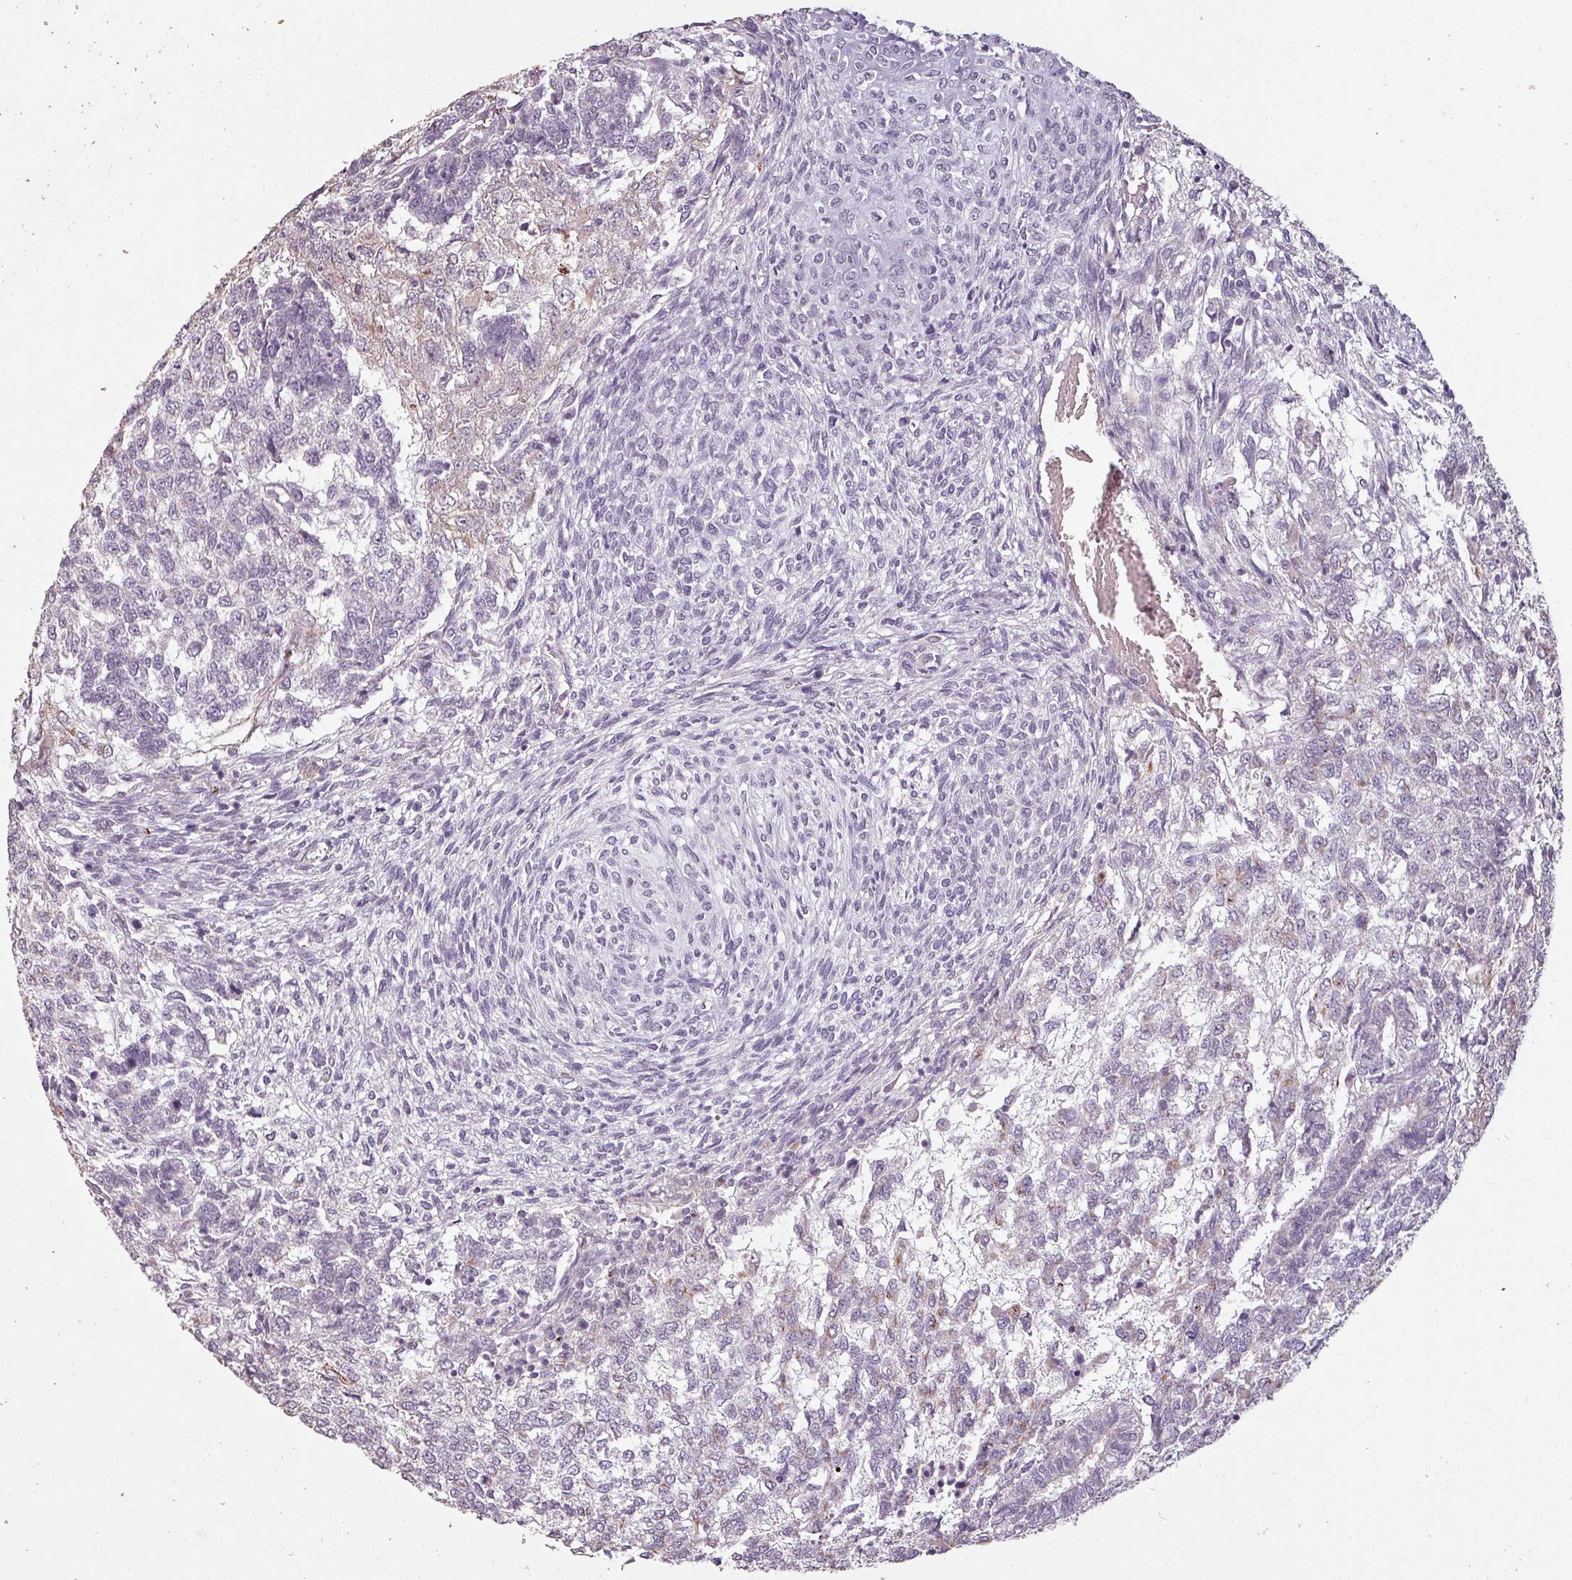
{"staining": {"intensity": "negative", "quantity": "none", "location": "none"}, "tissue": "testis cancer", "cell_type": "Tumor cells", "image_type": "cancer", "snomed": [{"axis": "morphology", "description": "Carcinoma, Embryonal, NOS"}, {"axis": "topography", "description": "Testis"}], "caption": "Tumor cells are negative for brown protein staining in testis cancer. (DAB immunohistochemistry, high magnification).", "gene": "LYPLA1", "patient": {"sex": "male", "age": 23}}